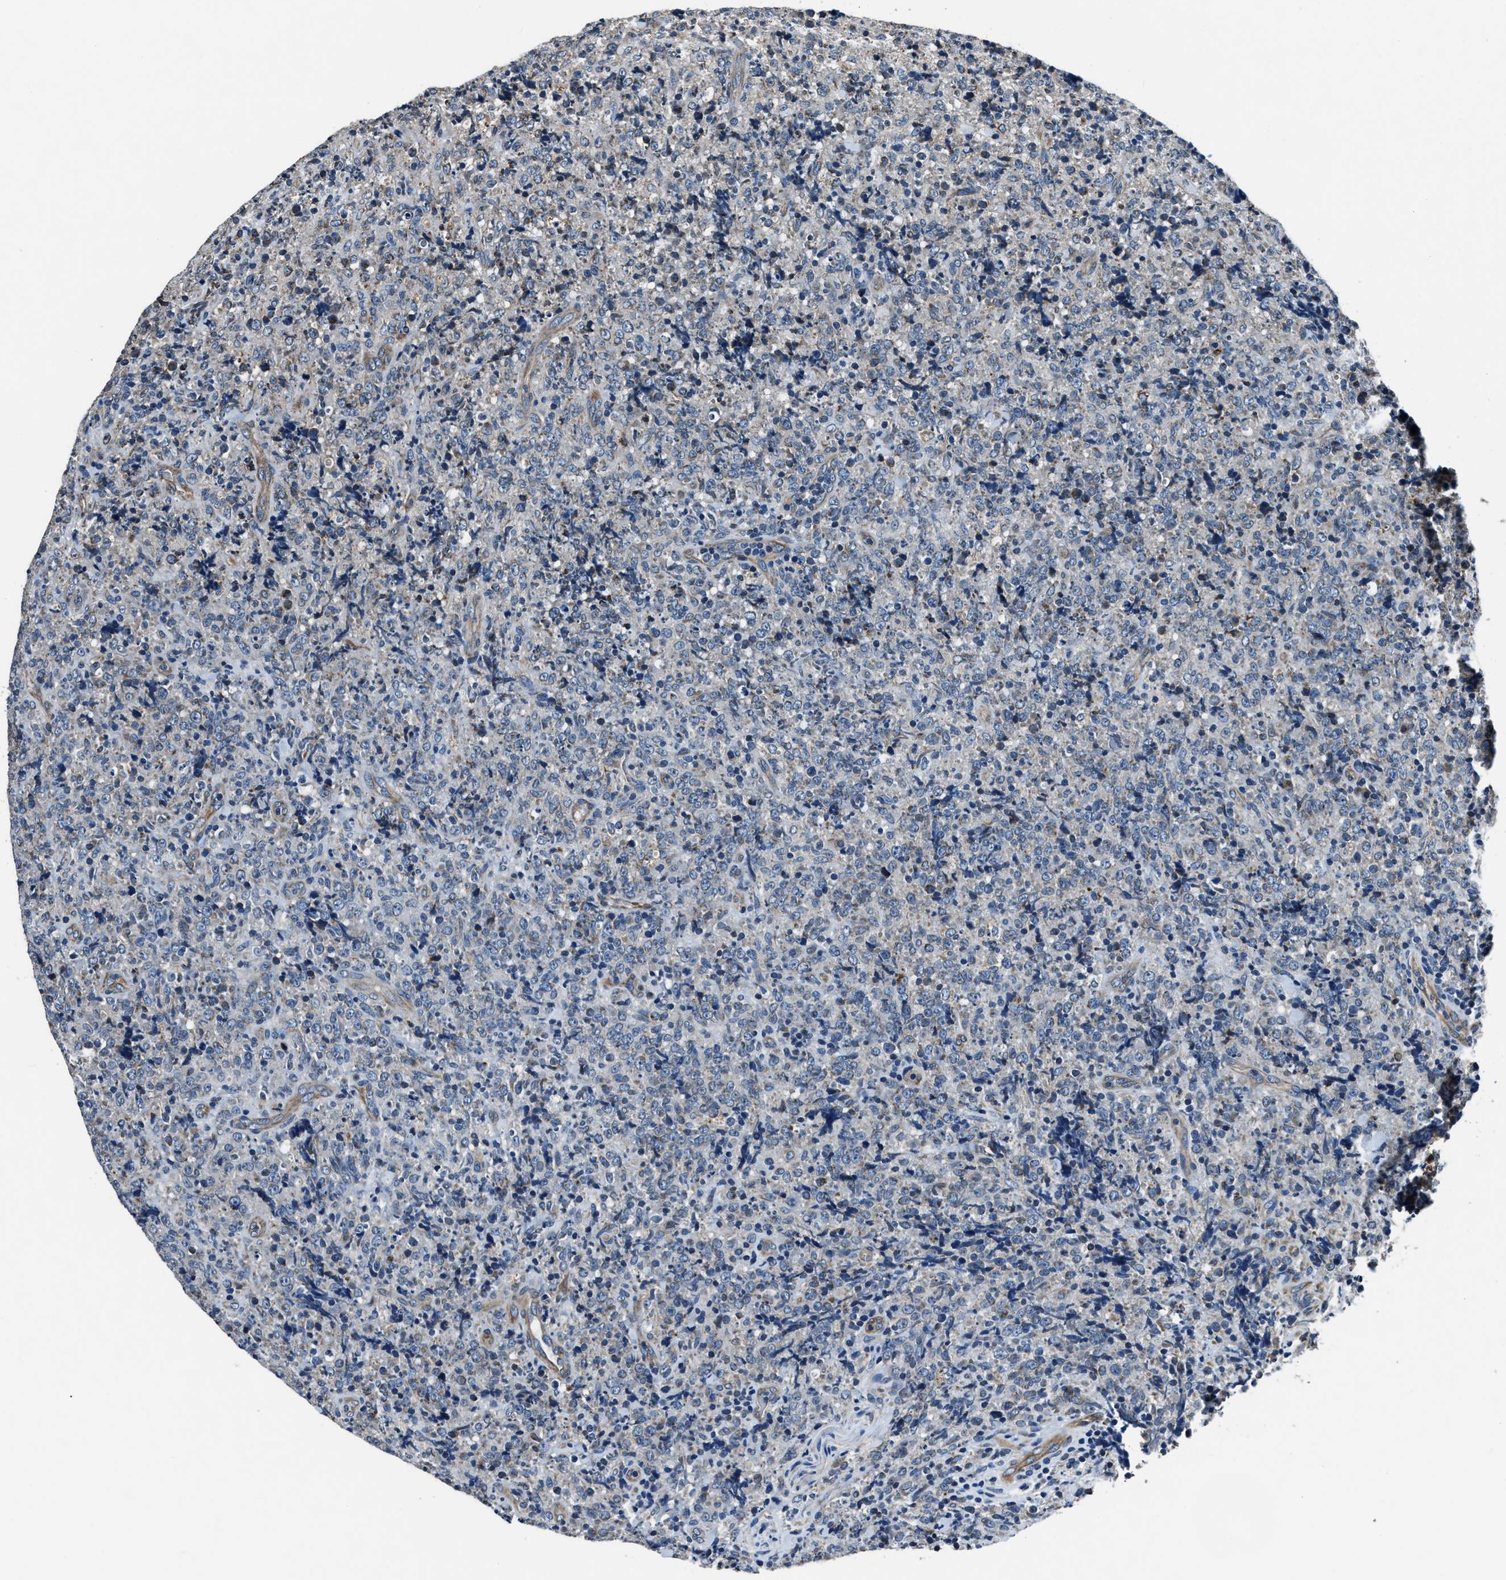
{"staining": {"intensity": "negative", "quantity": "none", "location": "none"}, "tissue": "lymphoma", "cell_type": "Tumor cells", "image_type": "cancer", "snomed": [{"axis": "morphology", "description": "Malignant lymphoma, non-Hodgkin's type, High grade"}, {"axis": "topography", "description": "Tonsil"}], "caption": "Protein analysis of lymphoma reveals no significant staining in tumor cells.", "gene": "OGDH", "patient": {"sex": "female", "age": 36}}